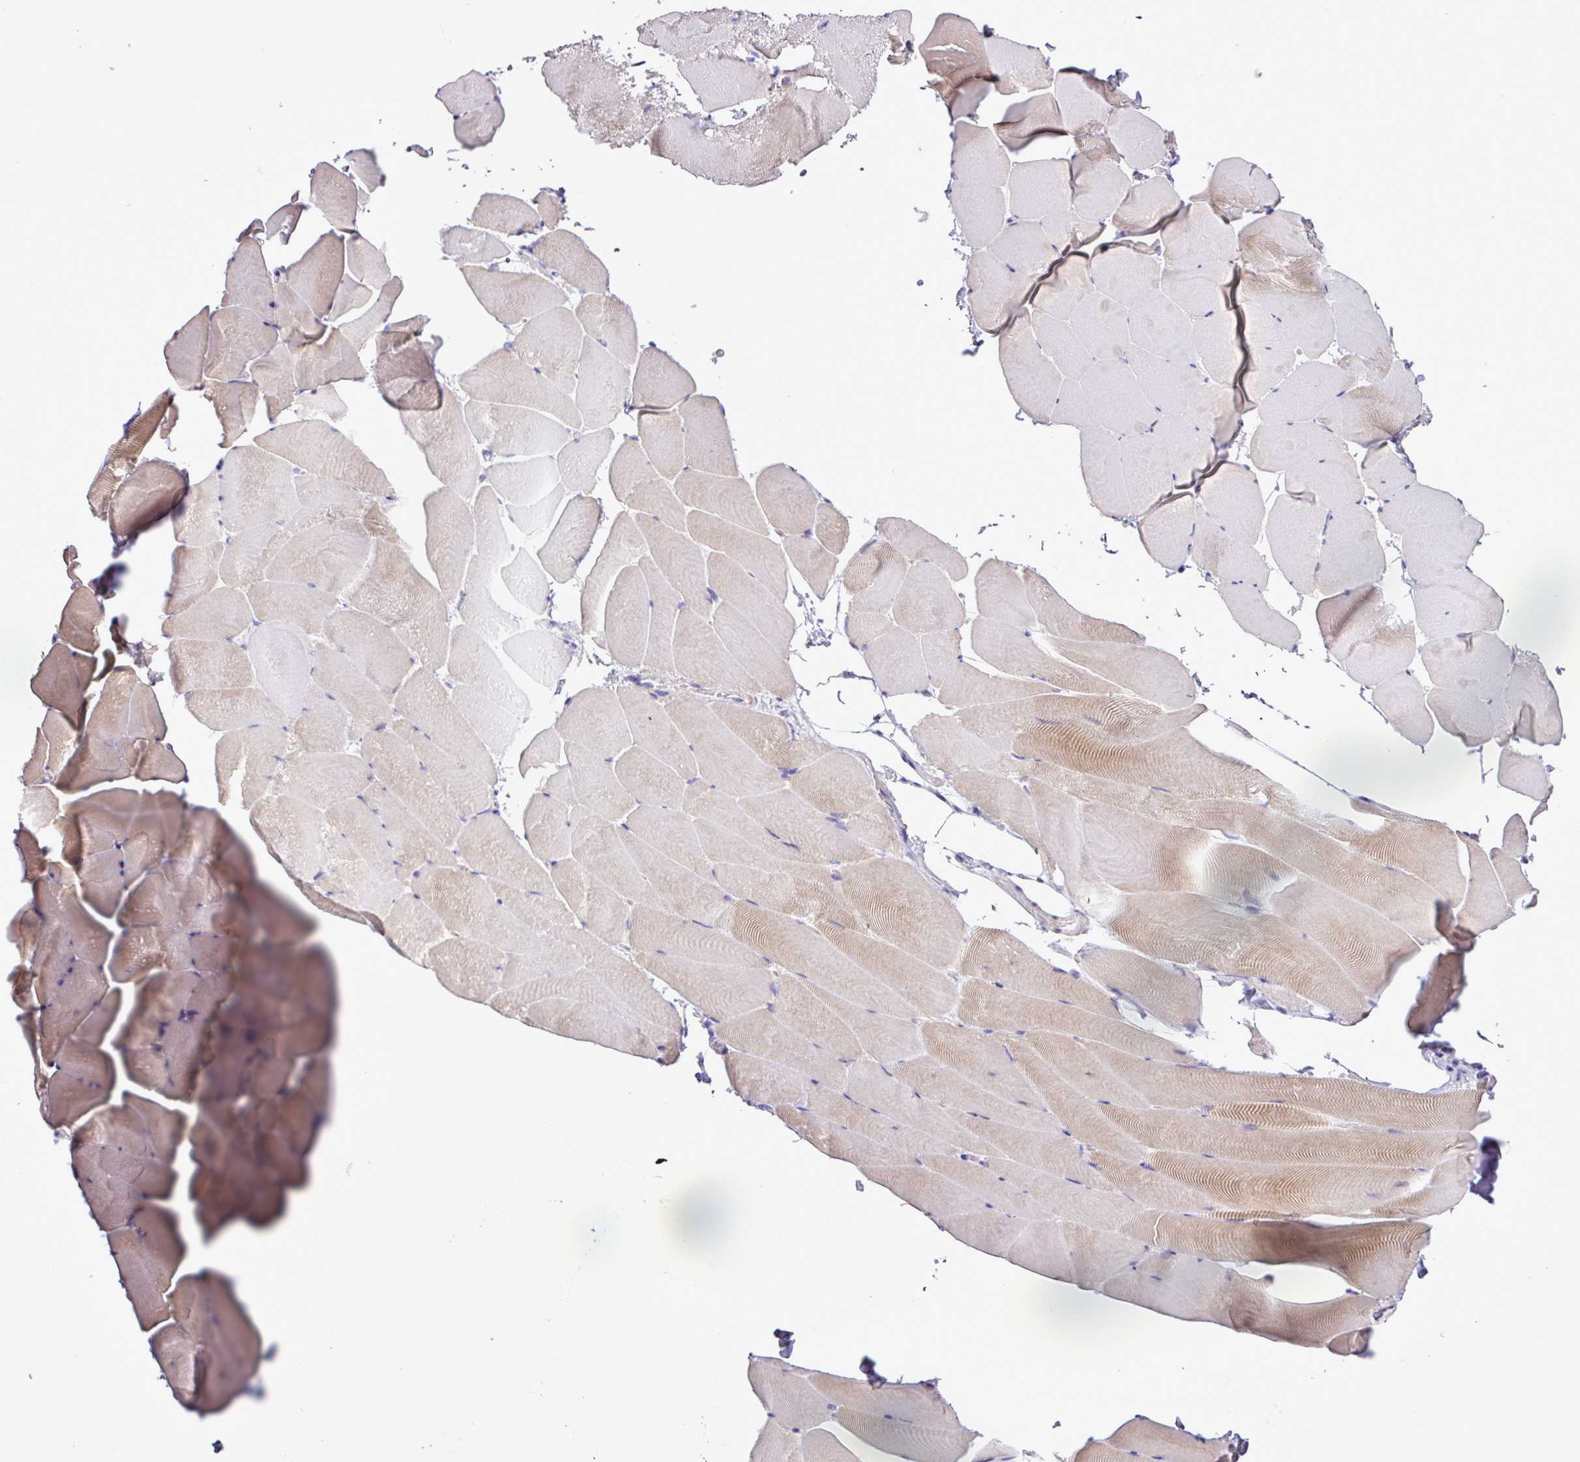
{"staining": {"intensity": "weak", "quantity": "<25%", "location": "cytoplasmic/membranous"}, "tissue": "skeletal muscle", "cell_type": "Myocytes", "image_type": "normal", "snomed": [{"axis": "morphology", "description": "Normal tissue, NOS"}, {"axis": "topography", "description": "Skeletal muscle"}], "caption": "There is no significant positivity in myocytes of skeletal muscle. (Brightfield microscopy of DAB (3,3'-diaminobenzidine) IHC at high magnification).", "gene": "ZNF334", "patient": {"sex": "female", "age": 64}}